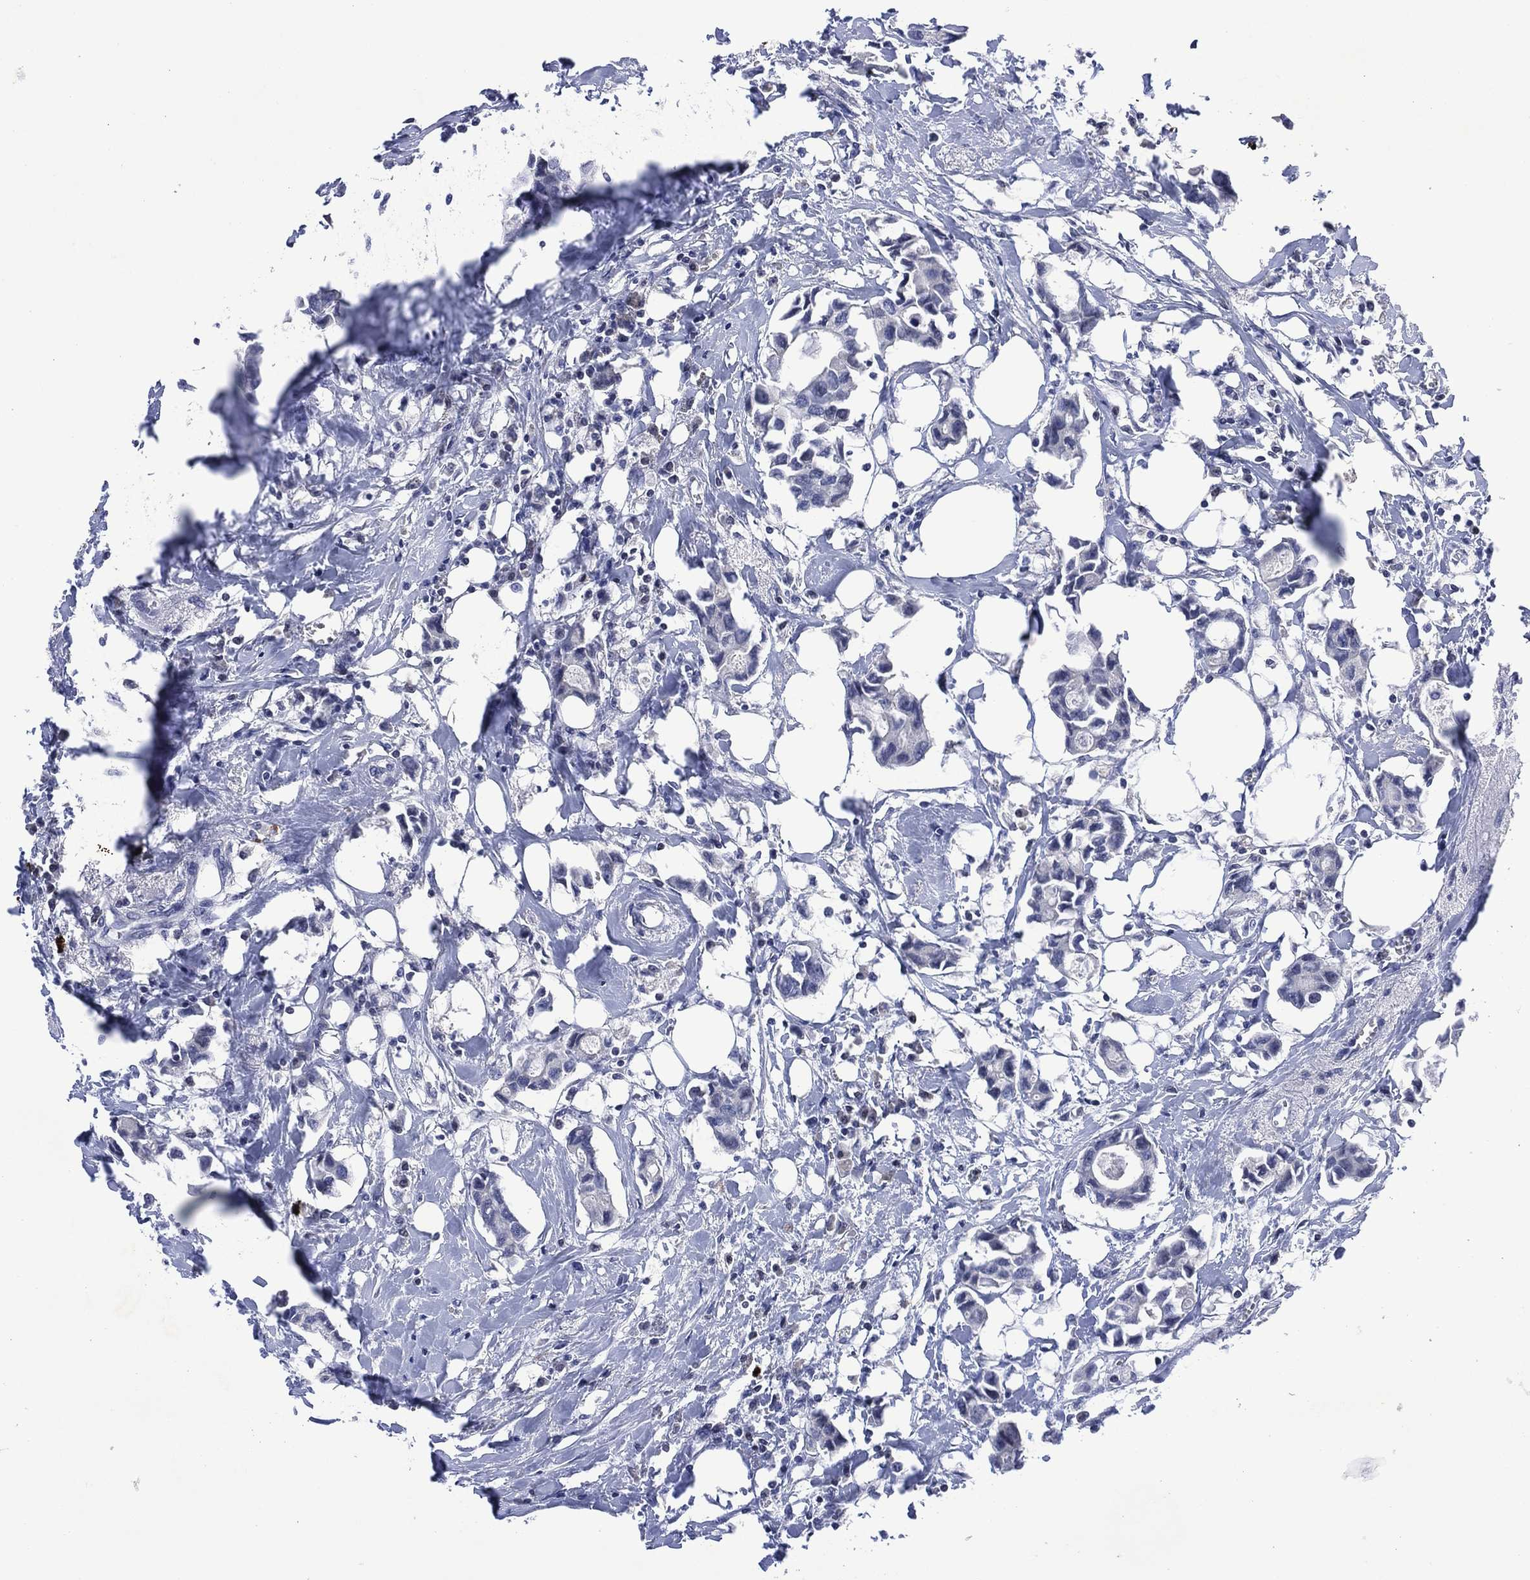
{"staining": {"intensity": "negative", "quantity": "none", "location": "none"}, "tissue": "breast cancer", "cell_type": "Tumor cells", "image_type": "cancer", "snomed": [{"axis": "morphology", "description": "Duct carcinoma"}, {"axis": "topography", "description": "Breast"}], "caption": "Human breast cancer (intraductal carcinoma) stained for a protein using IHC reveals no positivity in tumor cells.", "gene": "USP26", "patient": {"sex": "female", "age": 83}}